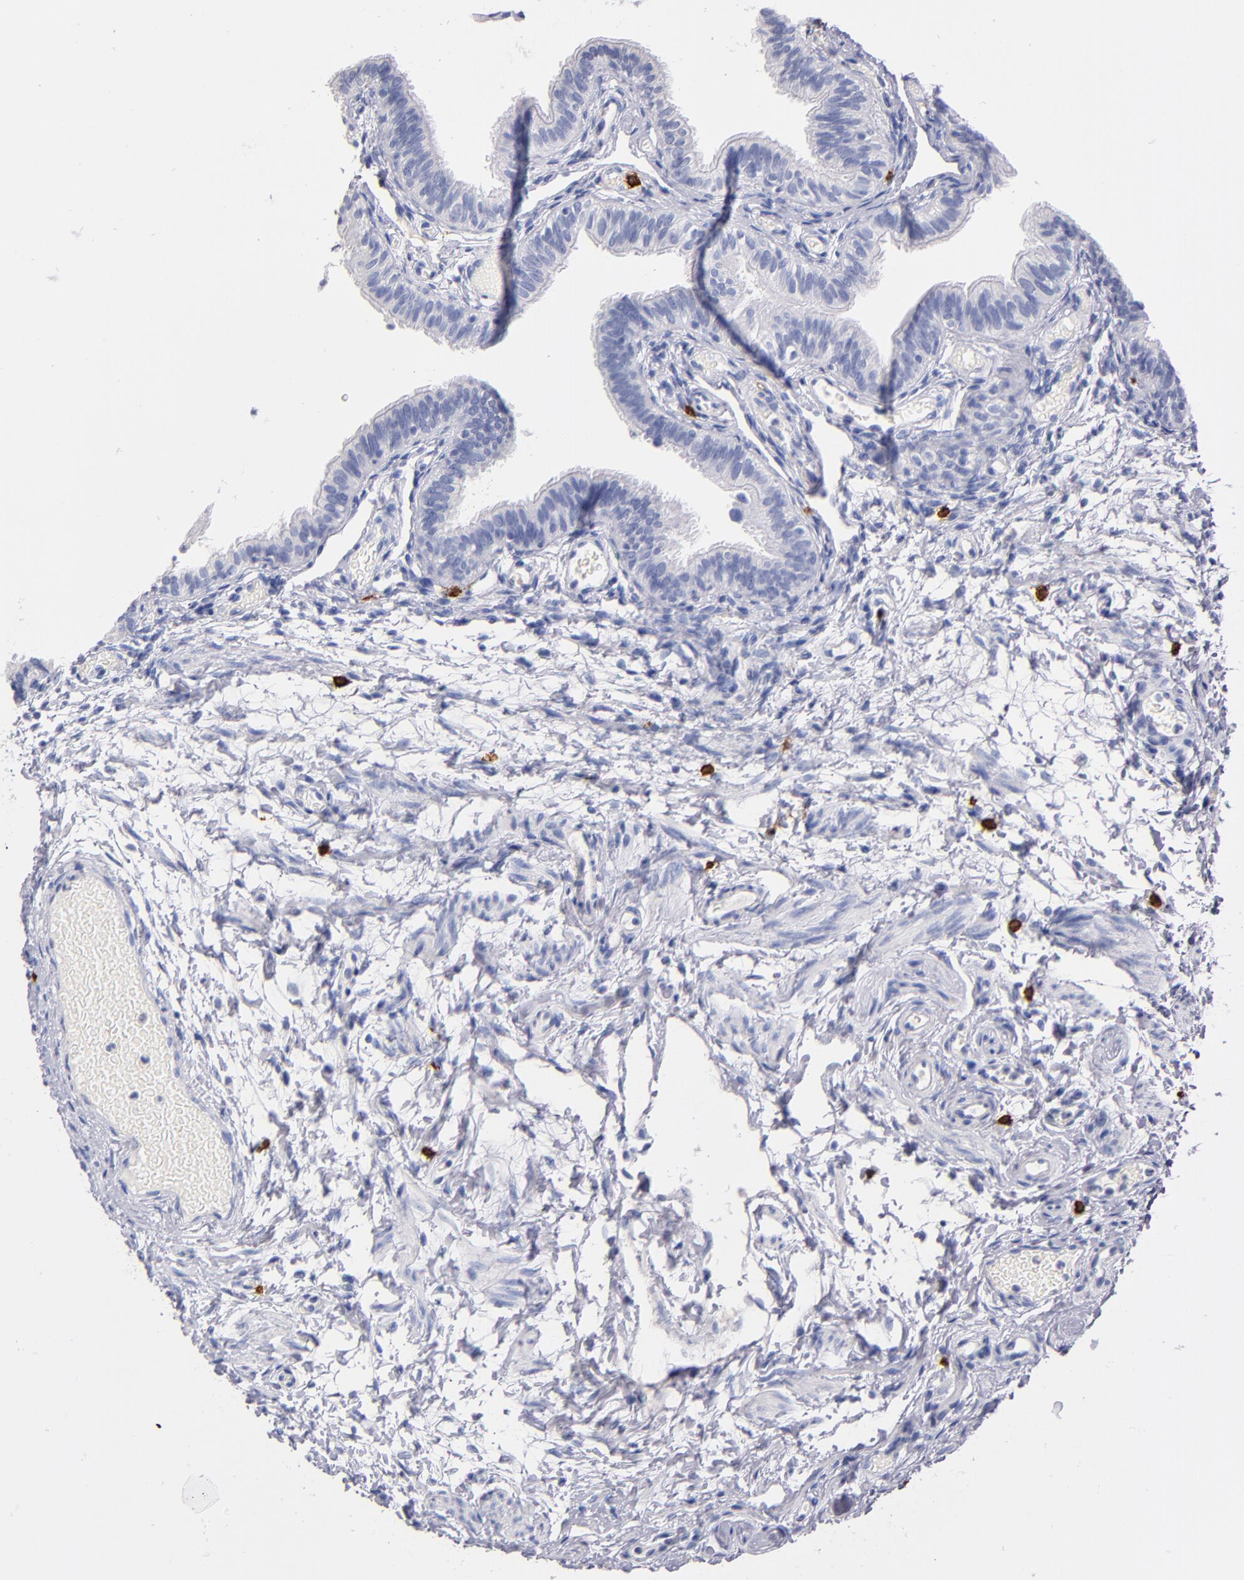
{"staining": {"intensity": "negative", "quantity": "none", "location": "none"}, "tissue": "fallopian tube", "cell_type": "Glandular cells", "image_type": "normal", "snomed": [{"axis": "morphology", "description": "Normal tissue, NOS"}, {"axis": "morphology", "description": "Dermoid, NOS"}, {"axis": "topography", "description": "Fallopian tube"}], "caption": "The micrograph displays no staining of glandular cells in normal fallopian tube.", "gene": "KIT", "patient": {"sex": "female", "age": 33}}